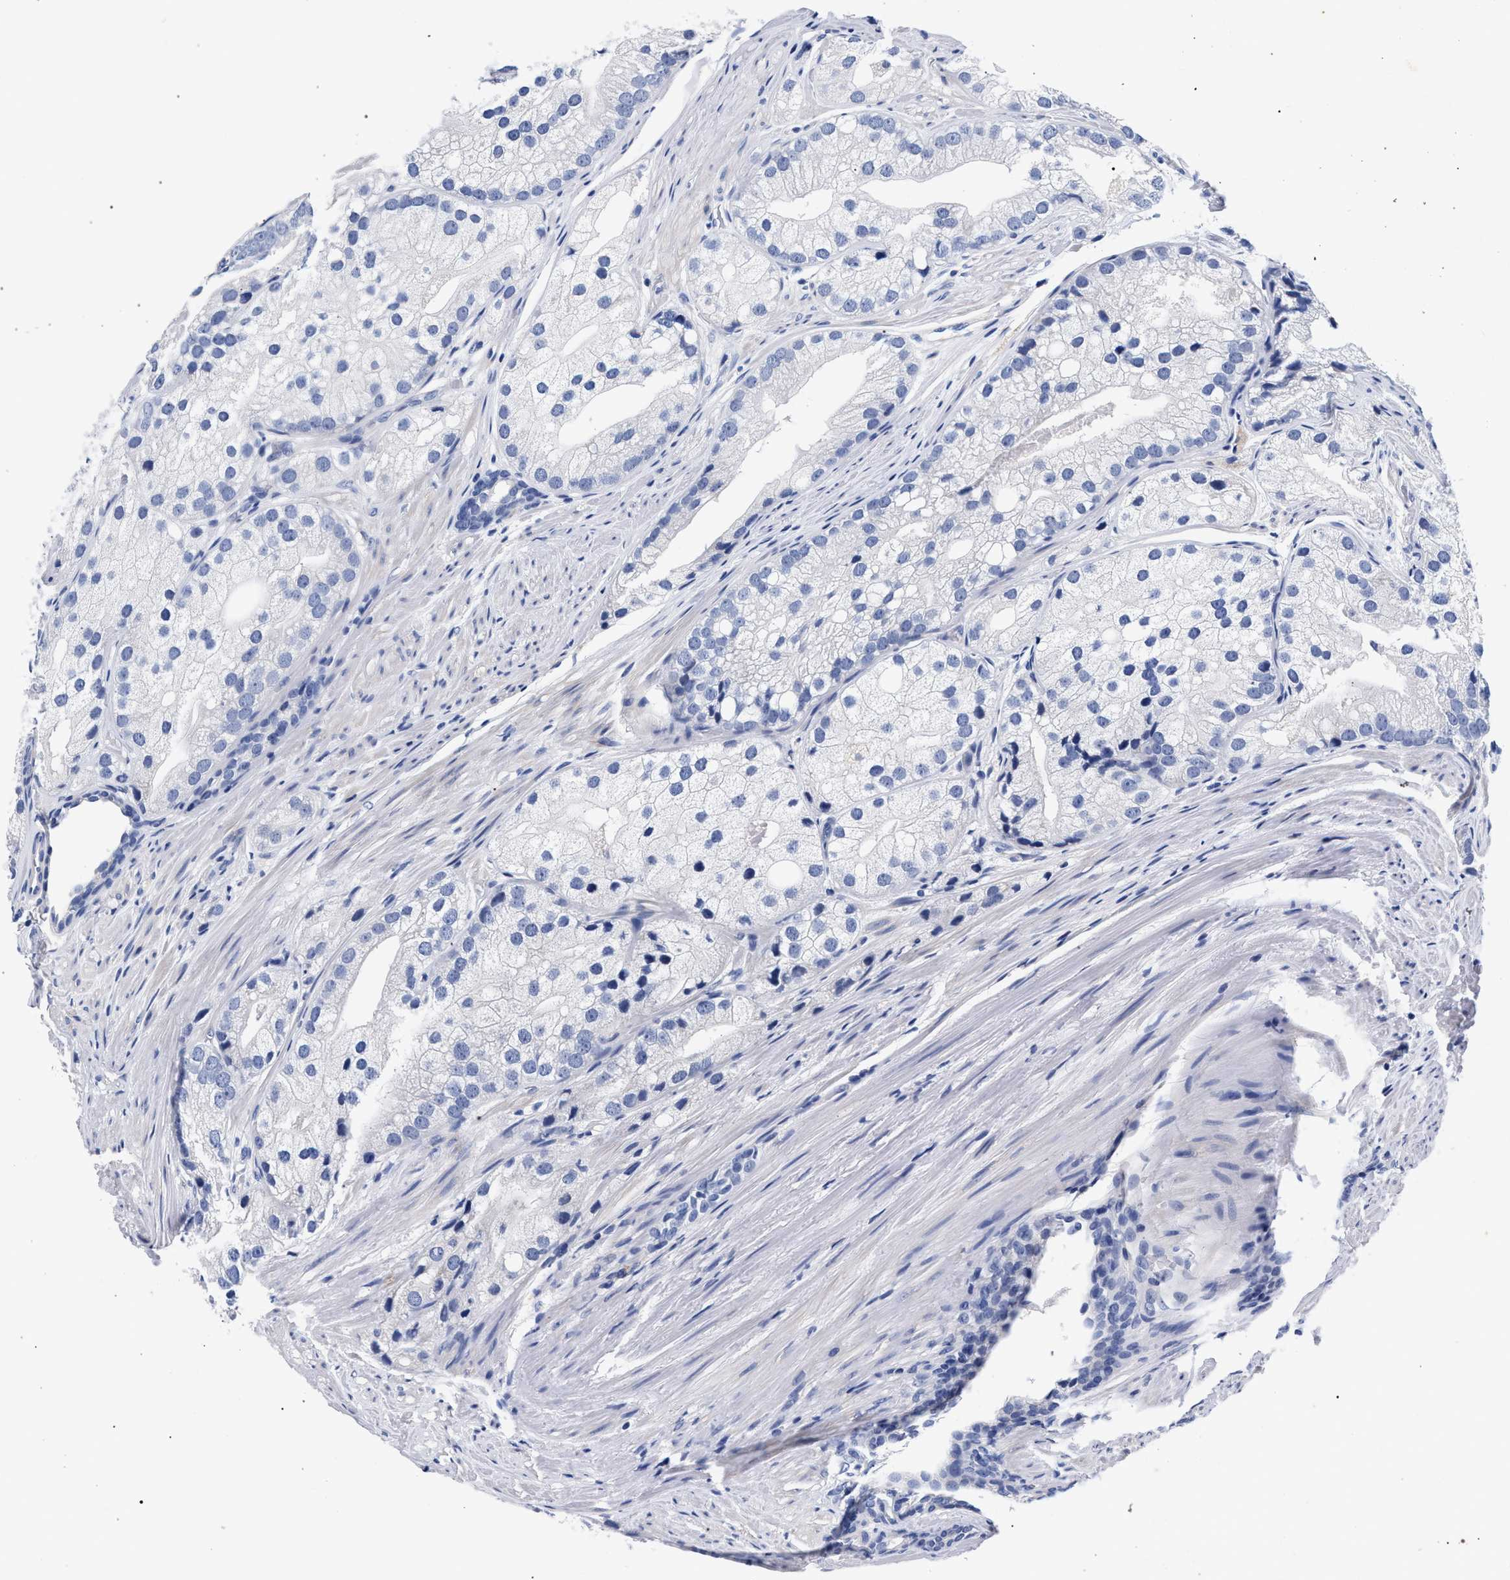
{"staining": {"intensity": "negative", "quantity": "none", "location": "none"}, "tissue": "prostate cancer", "cell_type": "Tumor cells", "image_type": "cancer", "snomed": [{"axis": "morphology", "description": "Adenocarcinoma, Low grade"}, {"axis": "topography", "description": "Prostate"}], "caption": "The histopathology image demonstrates no significant expression in tumor cells of prostate cancer.", "gene": "AKAP4", "patient": {"sex": "male", "age": 69}}